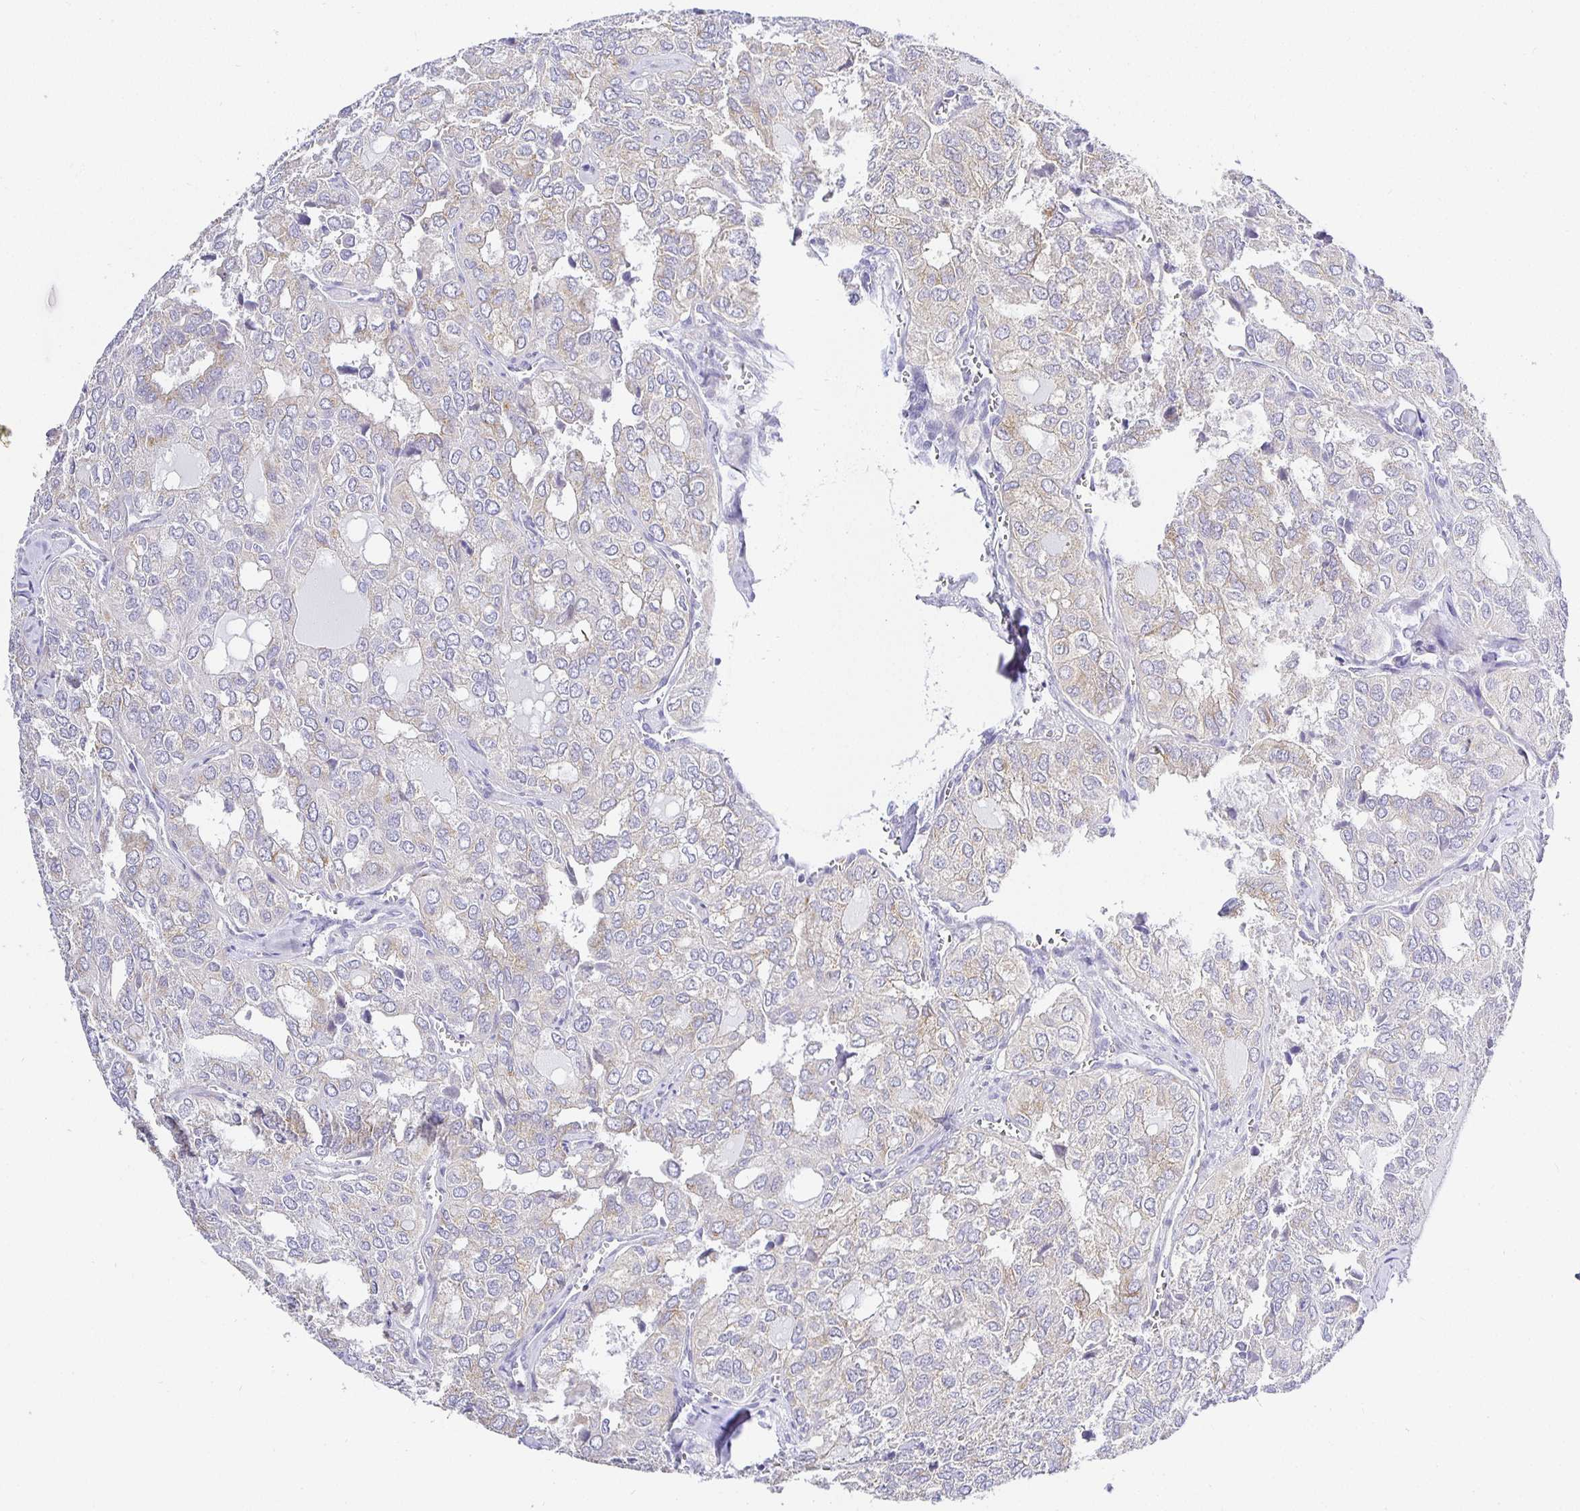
{"staining": {"intensity": "weak", "quantity": "<25%", "location": "cytoplasmic/membranous"}, "tissue": "thyroid cancer", "cell_type": "Tumor cells", "image_type": "cancer", "snomed": [{"axis": "morphology", "description": "Follicular adenoma carcinoma, NOS"}, {"axis": "topography", "description": "Thyroid gland"}], "caption": "There is no significant positivity in tumor cells of thyroid follicular adenoma carcinoma.", "gene": "OPALIN", "patient": {"sex": "male", "age": 75}}